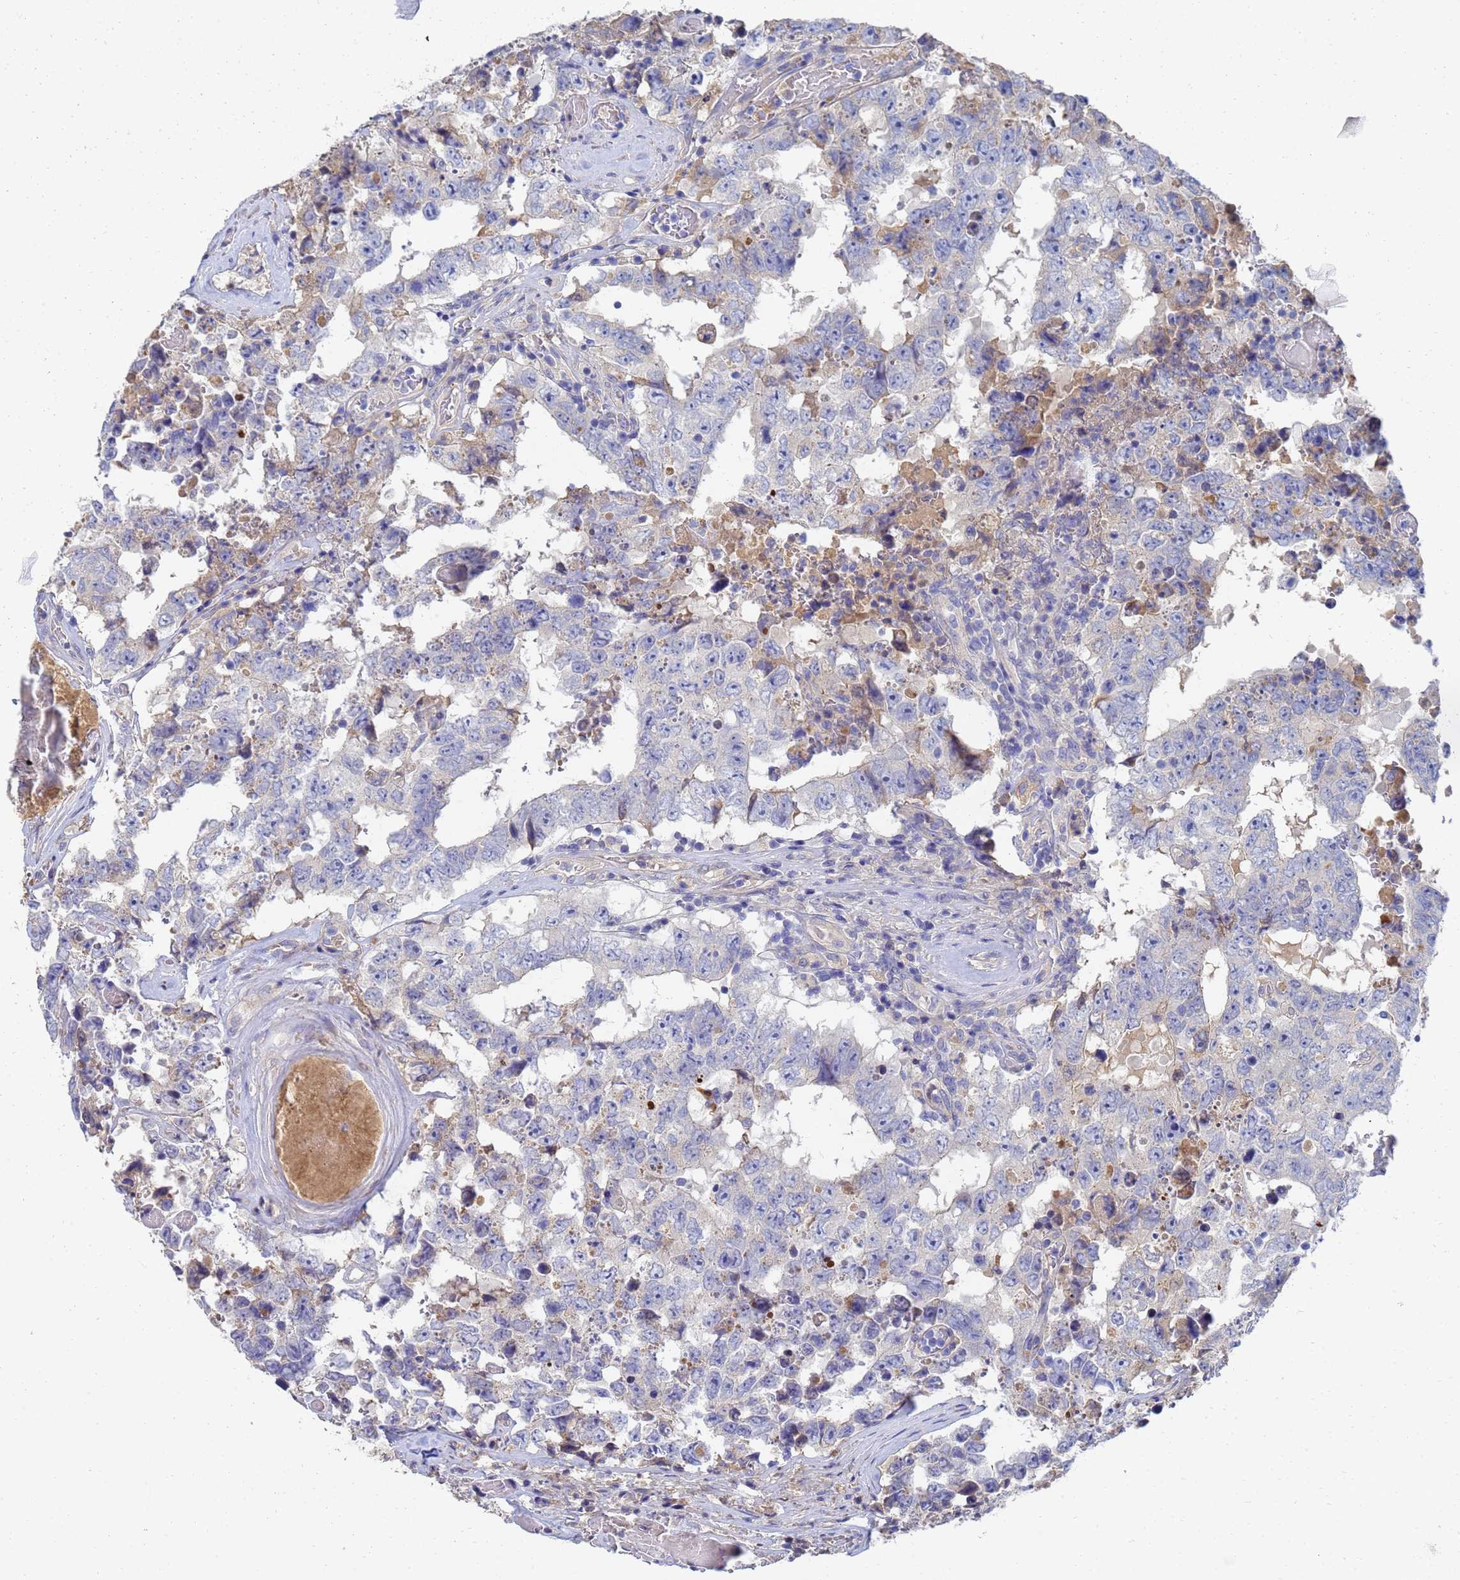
{"staining": {"intensity": "negative", "quantity": "none", "location": "none"}, "tissue": "testis cancer", "cell_type": "Tumor cells", "image_type": "cancer", "snomed": [{"axis": "morphology", "description": "Normal tissue, NOS"}, {"axis": "morphology", "description": "Carcinoma, Embryonal, NOS"}, {"axis": "topography", "description": "Testis"}, {"axis": "topography", "description": "Epididymis"}], "caption": "Tumor cells are negative for protein expression in human testis embryonal carcinoma. The staining was performed using DAB (3,3'-diaminobenzidine) to visualize the protein expression in brown, while the nuclei were stained in blue with hematoxylin (Magnification: 20x).", "gene": "LBX2", "patient": {"sex": "male", "age": 25}}